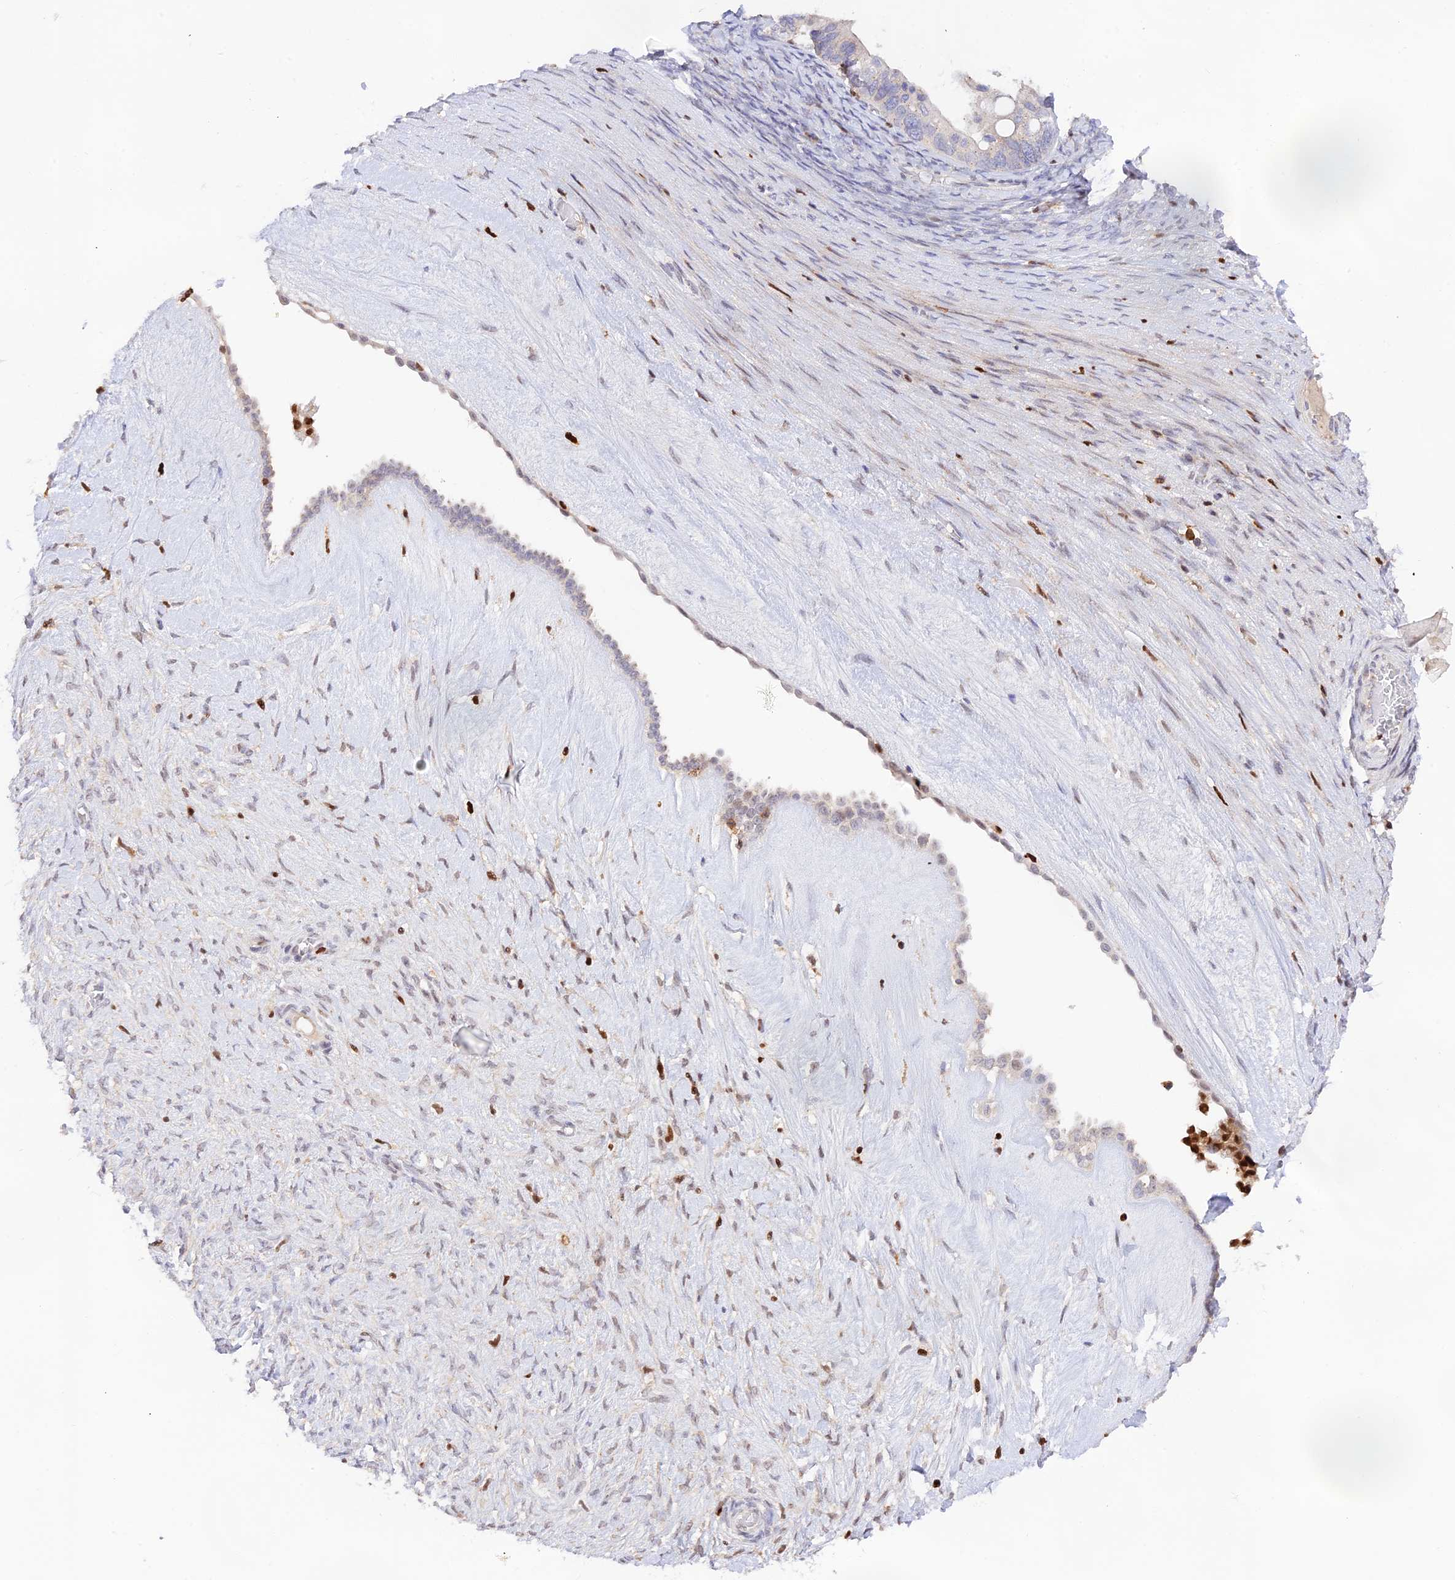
{"staining": {"intensity": "weak", "quantity": "25%-75%", "location": "nuclear"}, "tissue": "ovarian cancer", "cell_type": "Tumor cells", "image_type": "cancer", "snomed": [{"axis": "morphology", "description": "Cystadenocarcinoma, serous, NOS"}, {"axis": "topography", "description": "Ovary"}], "caption": "An immunohistochemistry (IHC) image of tumor tissue is shown. Protein staining in brown shows weak nuclear positivity in ovarian serous cystadenocarcinoma within tumor cells.", "gene": "DENND1C", "patient": {"sex": "female", "age": 56}}